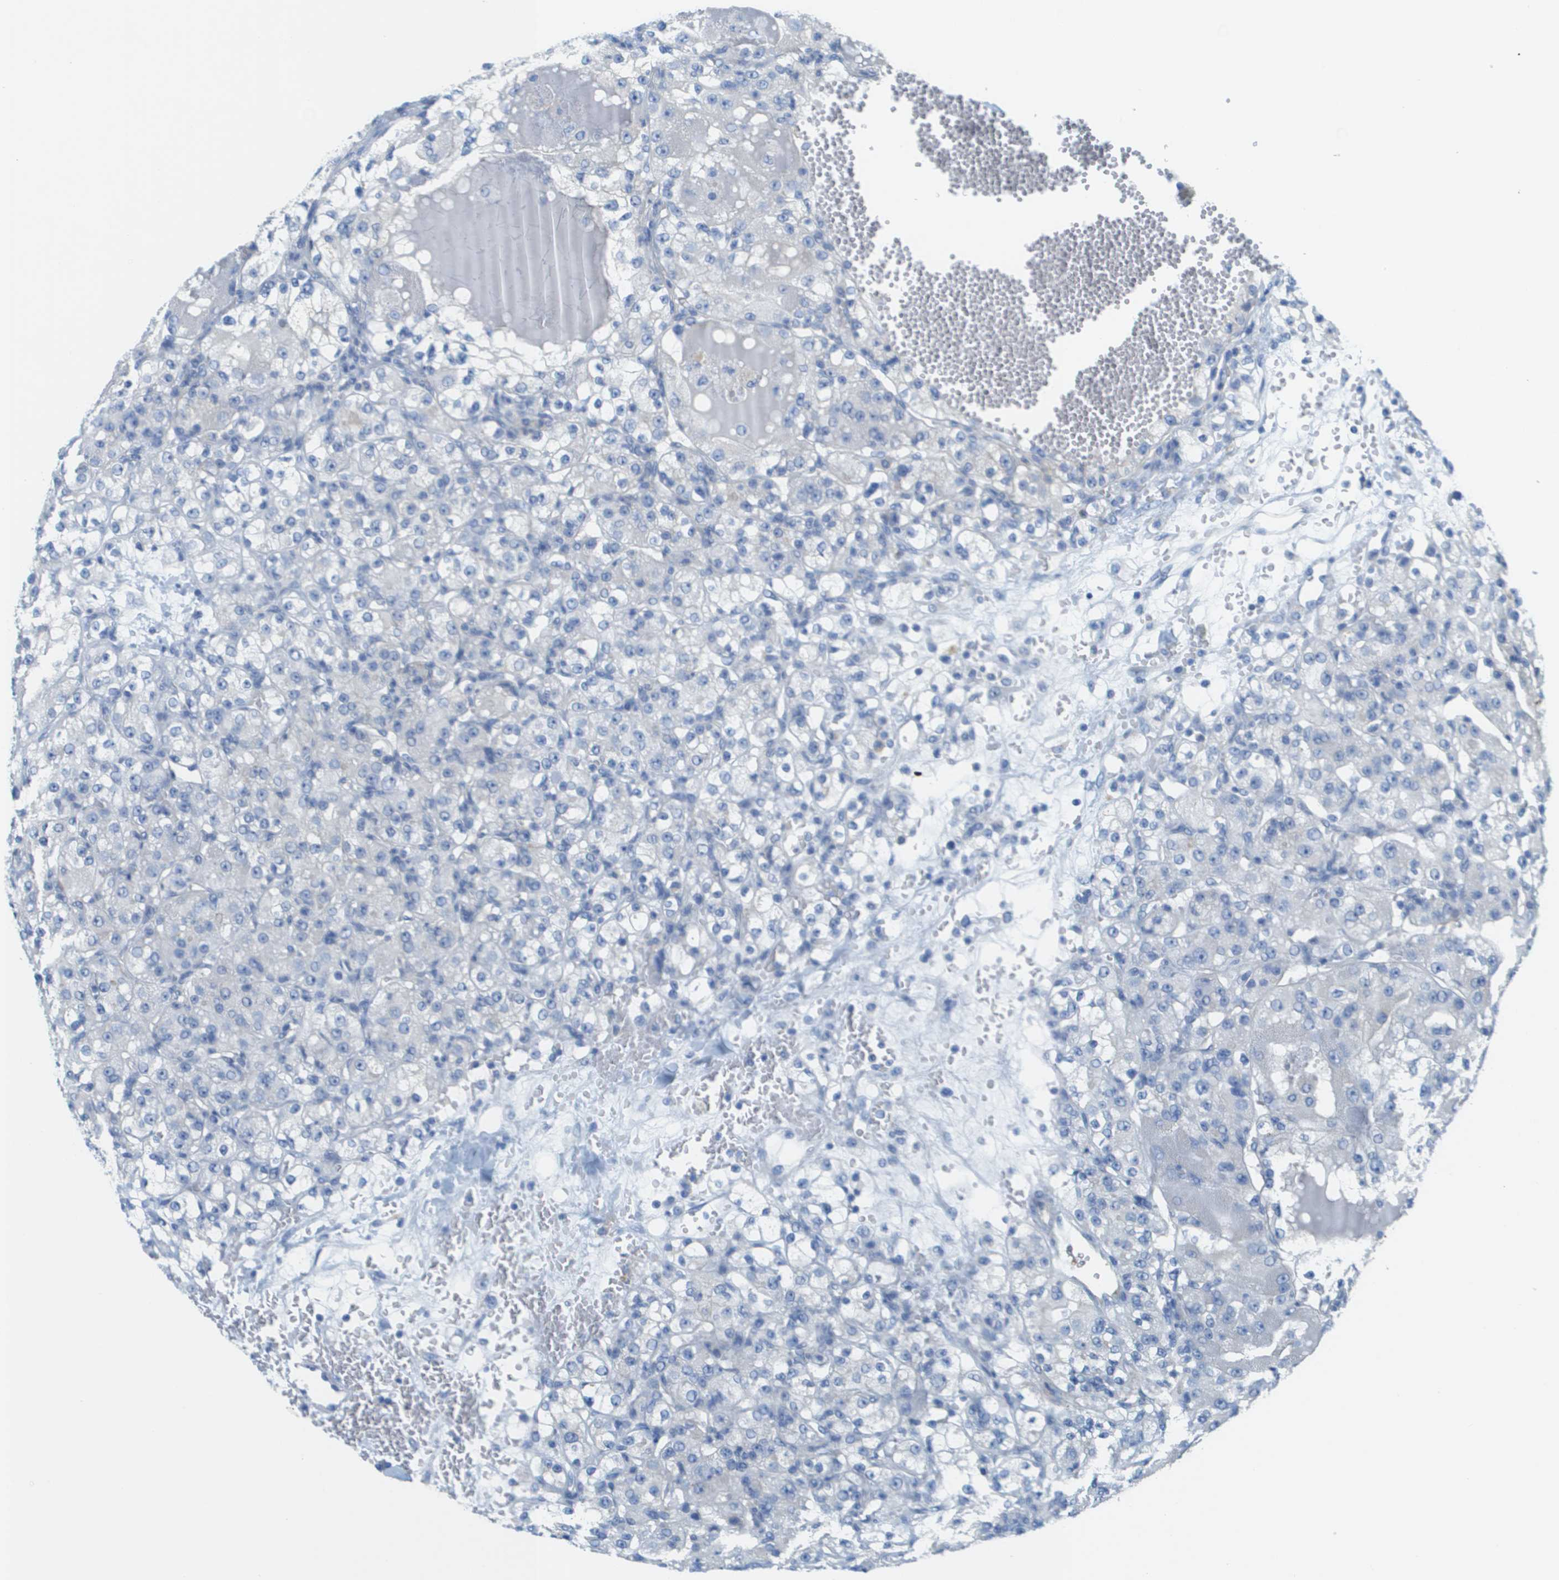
{"staining": {"intensity": "negative", "quantity": "none", "location": "none"}, "tissue": "renal cancer", "cell_type": "Tumor cells", "image_type": "cancer", "snomed": [{"axis": "morphology", "description": "Normal tissue, NOS"}, {"axis": "morphology", "description": "Adenocarcinoma, NOS"}, {"axis": "topography", "description": "Kidney"}], "caption": "The photomicrograph reveals no significant expression in tumor cells of renal cancer. (DAB (3,3'-diaminobenzidine) immunohistochemistry (IHC), high magnification).", "gene": "CD46", "patient": {"sex": "male", "age": 61}}